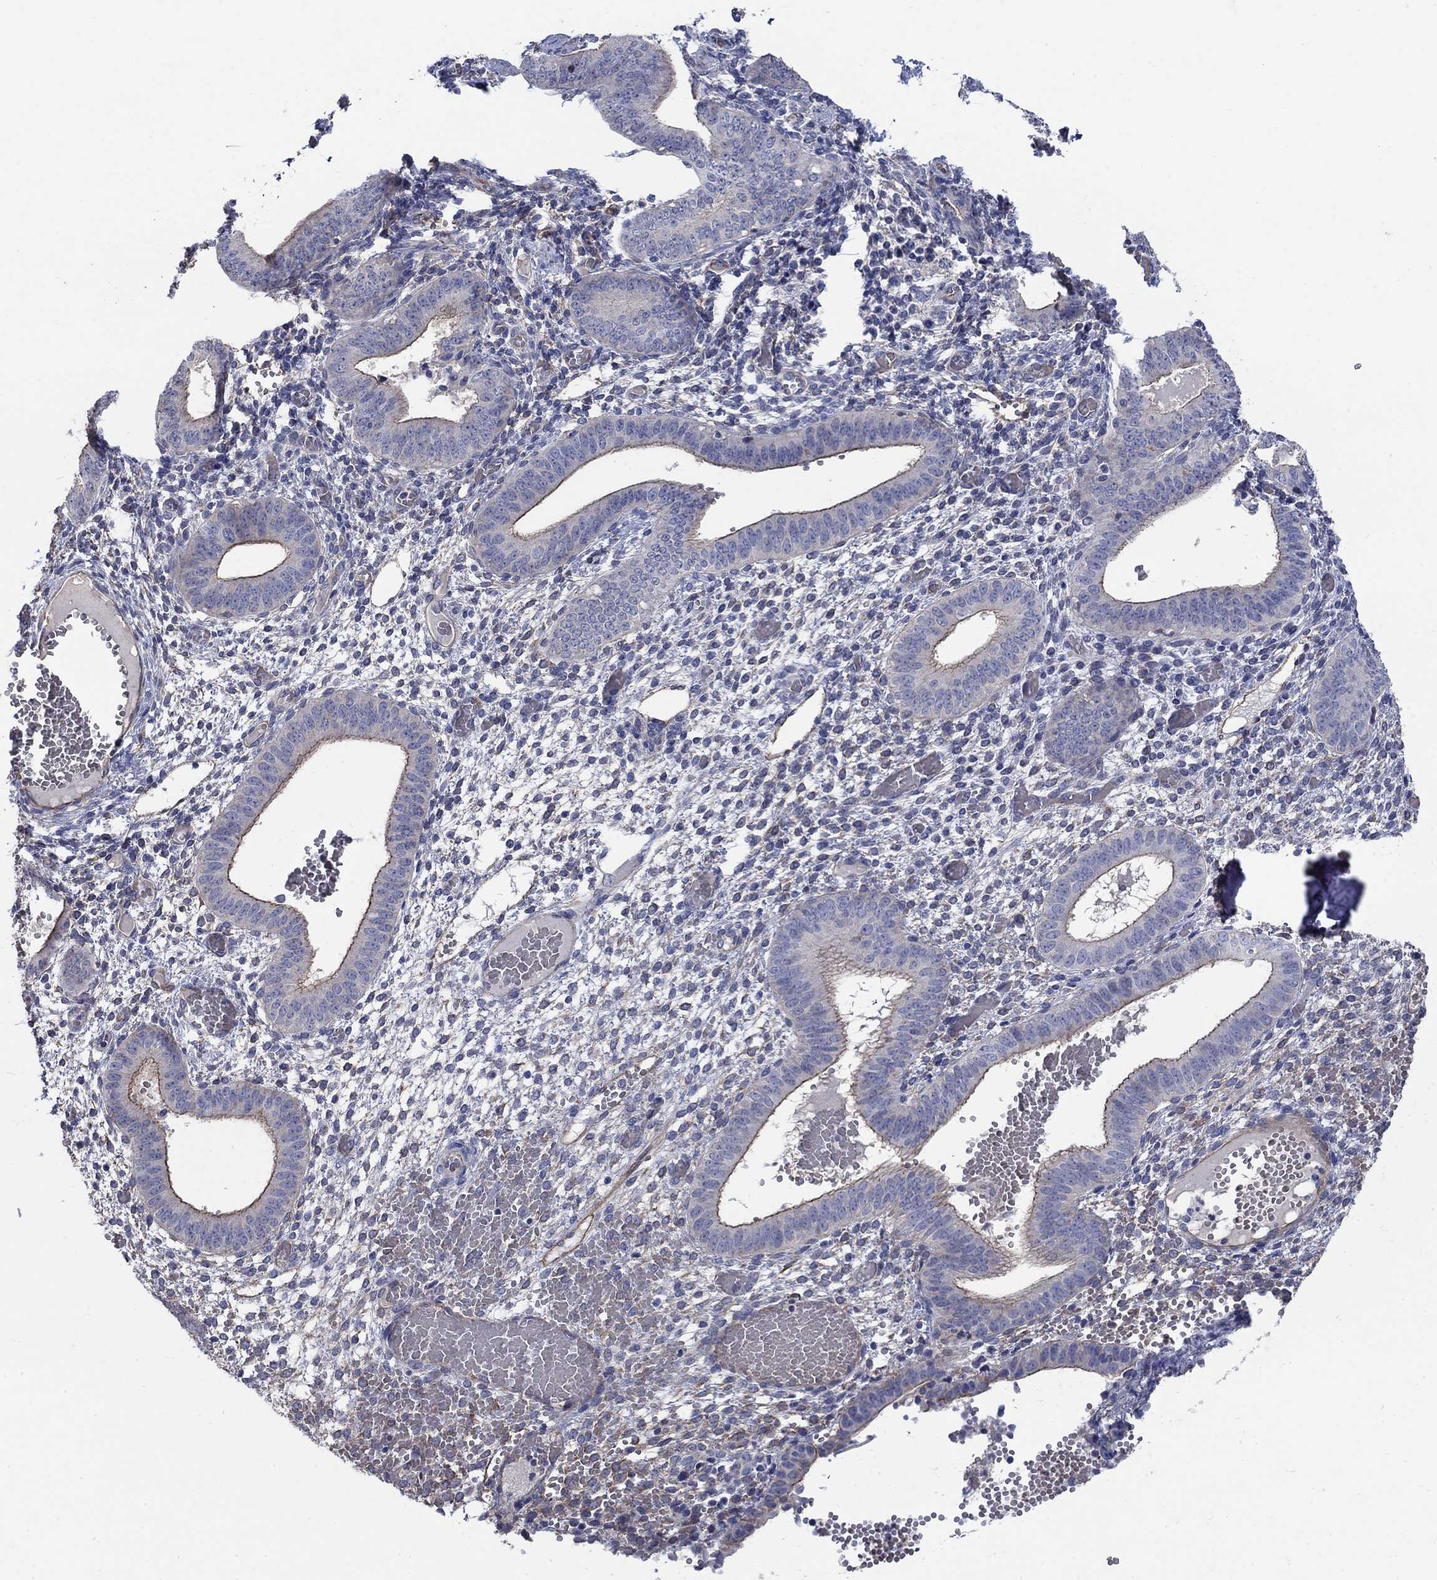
{"staining": {"intensity": "negative", "quantity": "none", "location": "none"}, "tissue": "endometrium", "cell_type": "Cells in endometrial stroma", "image_type": "normal", "snomed": [{"axis": "morphology", "description": "Normal tissue, NOS"}, {"axis": "topography", "description": "Endometrium"}], "caption": "This is an immunohistochemistry (IHC) histopathology image of benign human endometrium. There is no expression in cells in endometrial stroma.", "gene": "FLNC", "patient": {"sex": "female", "age": 42}}